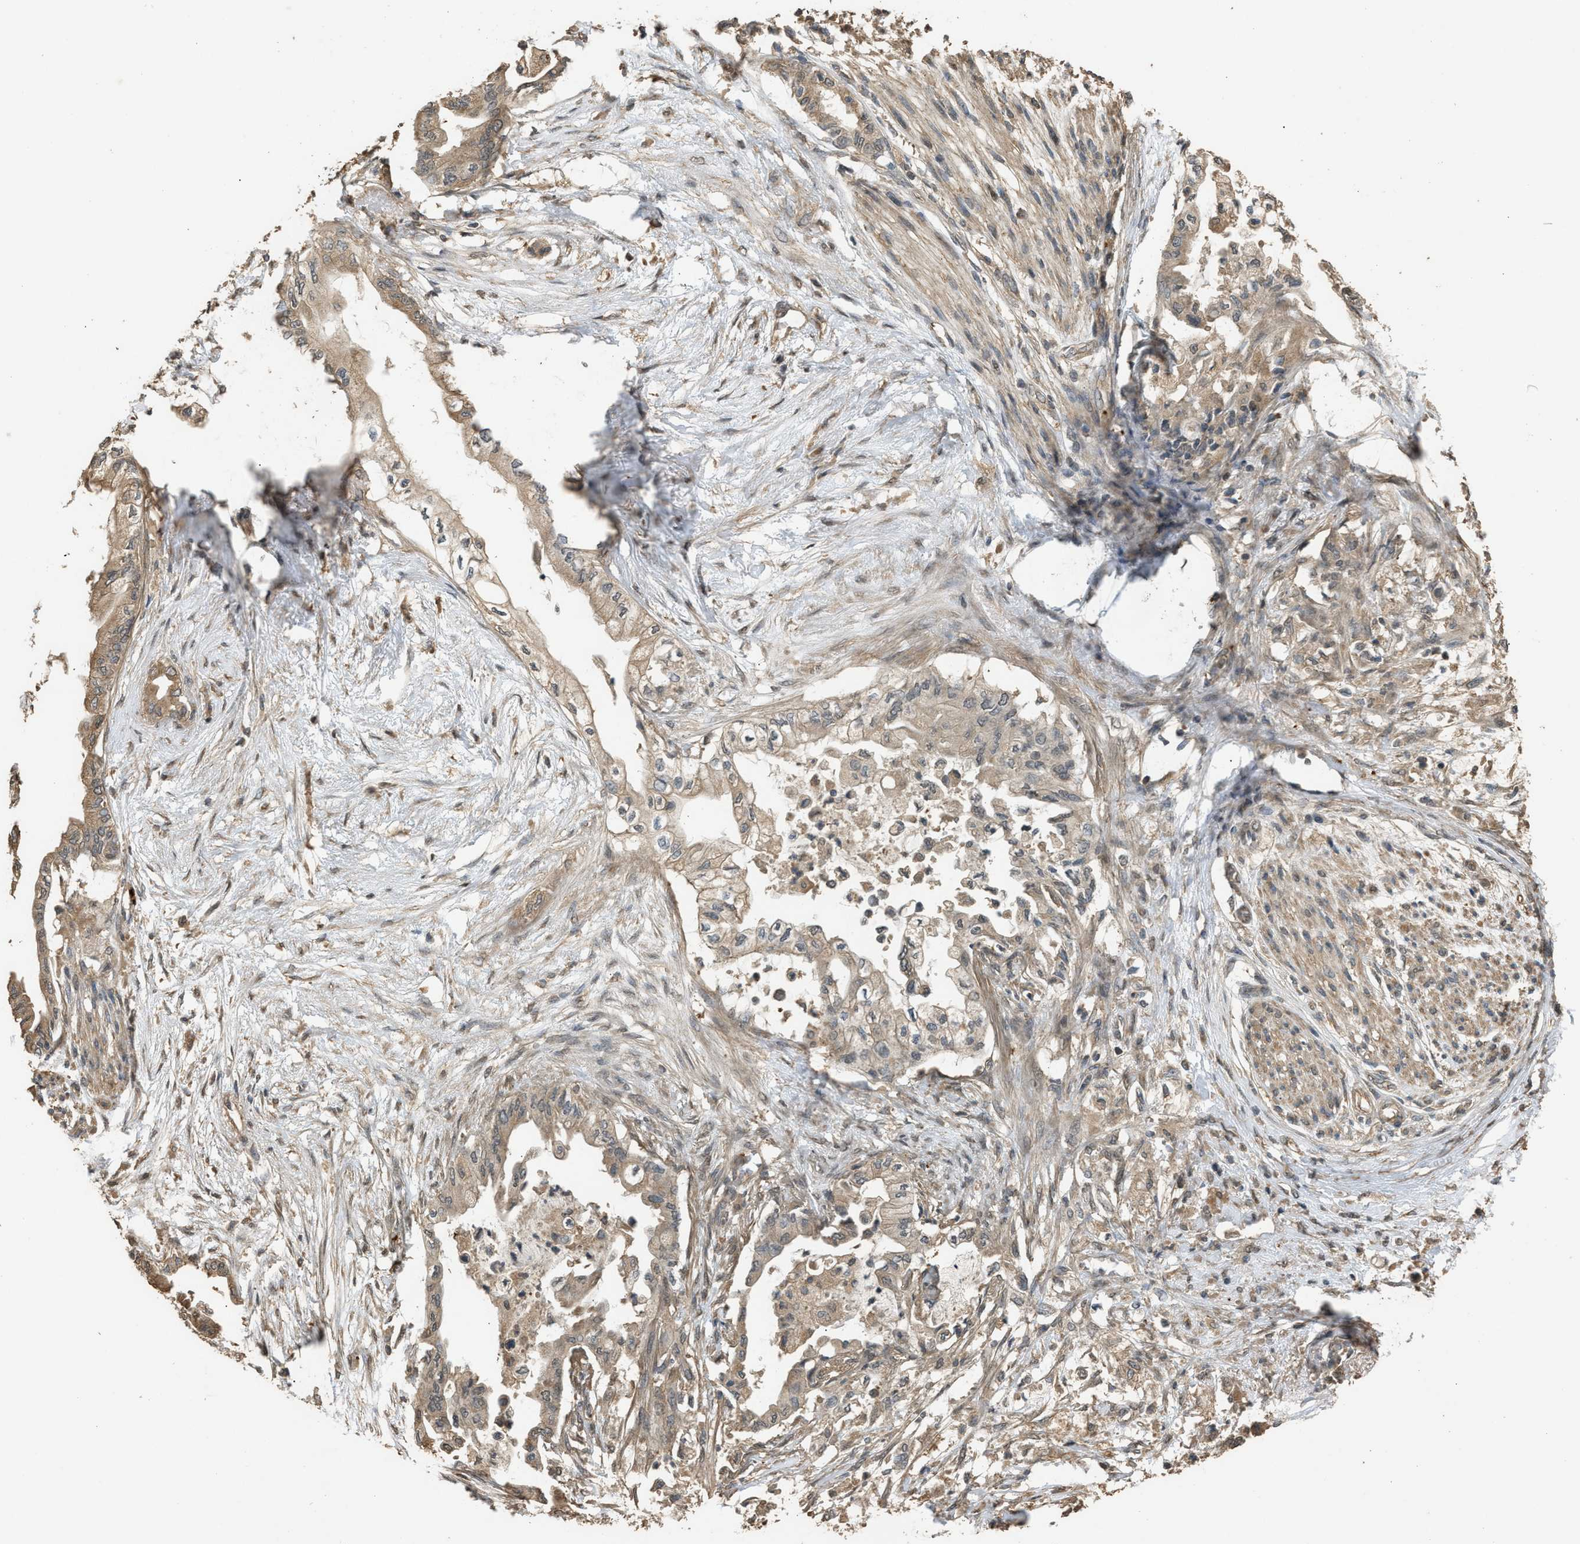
{"staining": {"intensity": "weak", "quantity": ">75%", "location": "cytoplasmic/membranous"}, "tissue": "pancreatic cancer", "cell_type": "Tumor cells", "image_type": "cancer", "snomed": [{"axis": "morphology", "description": "Normal tissue, NOS"}, {"axis": "morphology", "description": "Adenocarcinoma, NOS"}, {"axis": "topography", "description": "Pancreas"}, {"axis": "topography", "description": "Duodenum"}], "caption": "Human pancreatic adenocarcinoma stained with a protein marker displays weak staining in tumor cells.", "gene": "ARHGDIA", "patient": {"sex": "female", "age": 60}}